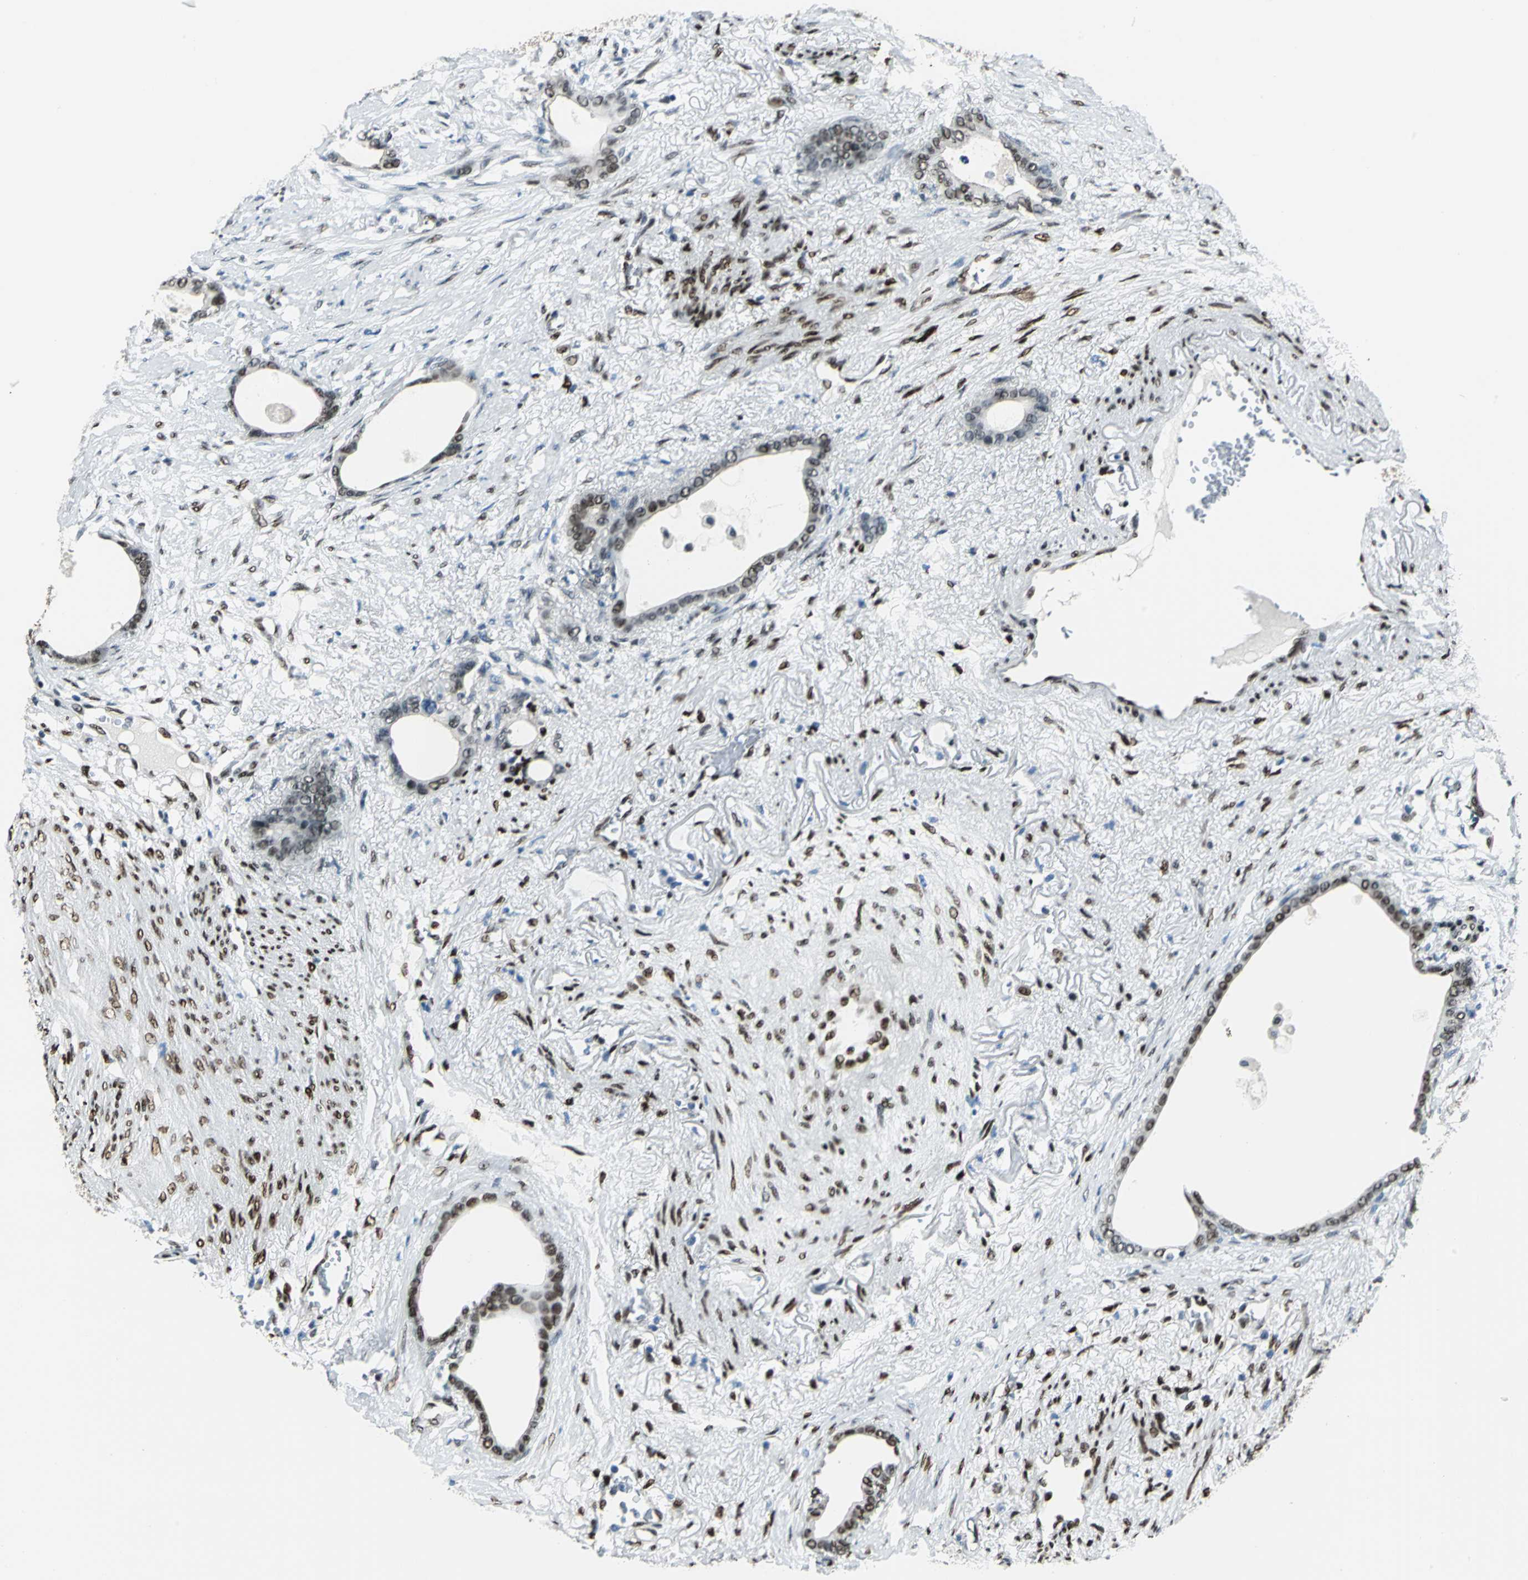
{"staining": {"intensity": "moderate", "quantity": ">75%", "location": "nuclear"}, "tissue": "stomach cancer", "cell_type": "Tumor cells", "image_type": "cancer", "snomed": [{"axis": "morphology", "description": "Adenocarcinoma, NOS"}, {"axis": "topography", "description": "Stomach"}], "caption": "This is an image of IHC staining of stomach adenocarcinoma, which shows moderate positivity in the nuclear of tumor cells.", "gene": "NFIA", "patient": {"sex": "female", "age": 75}}